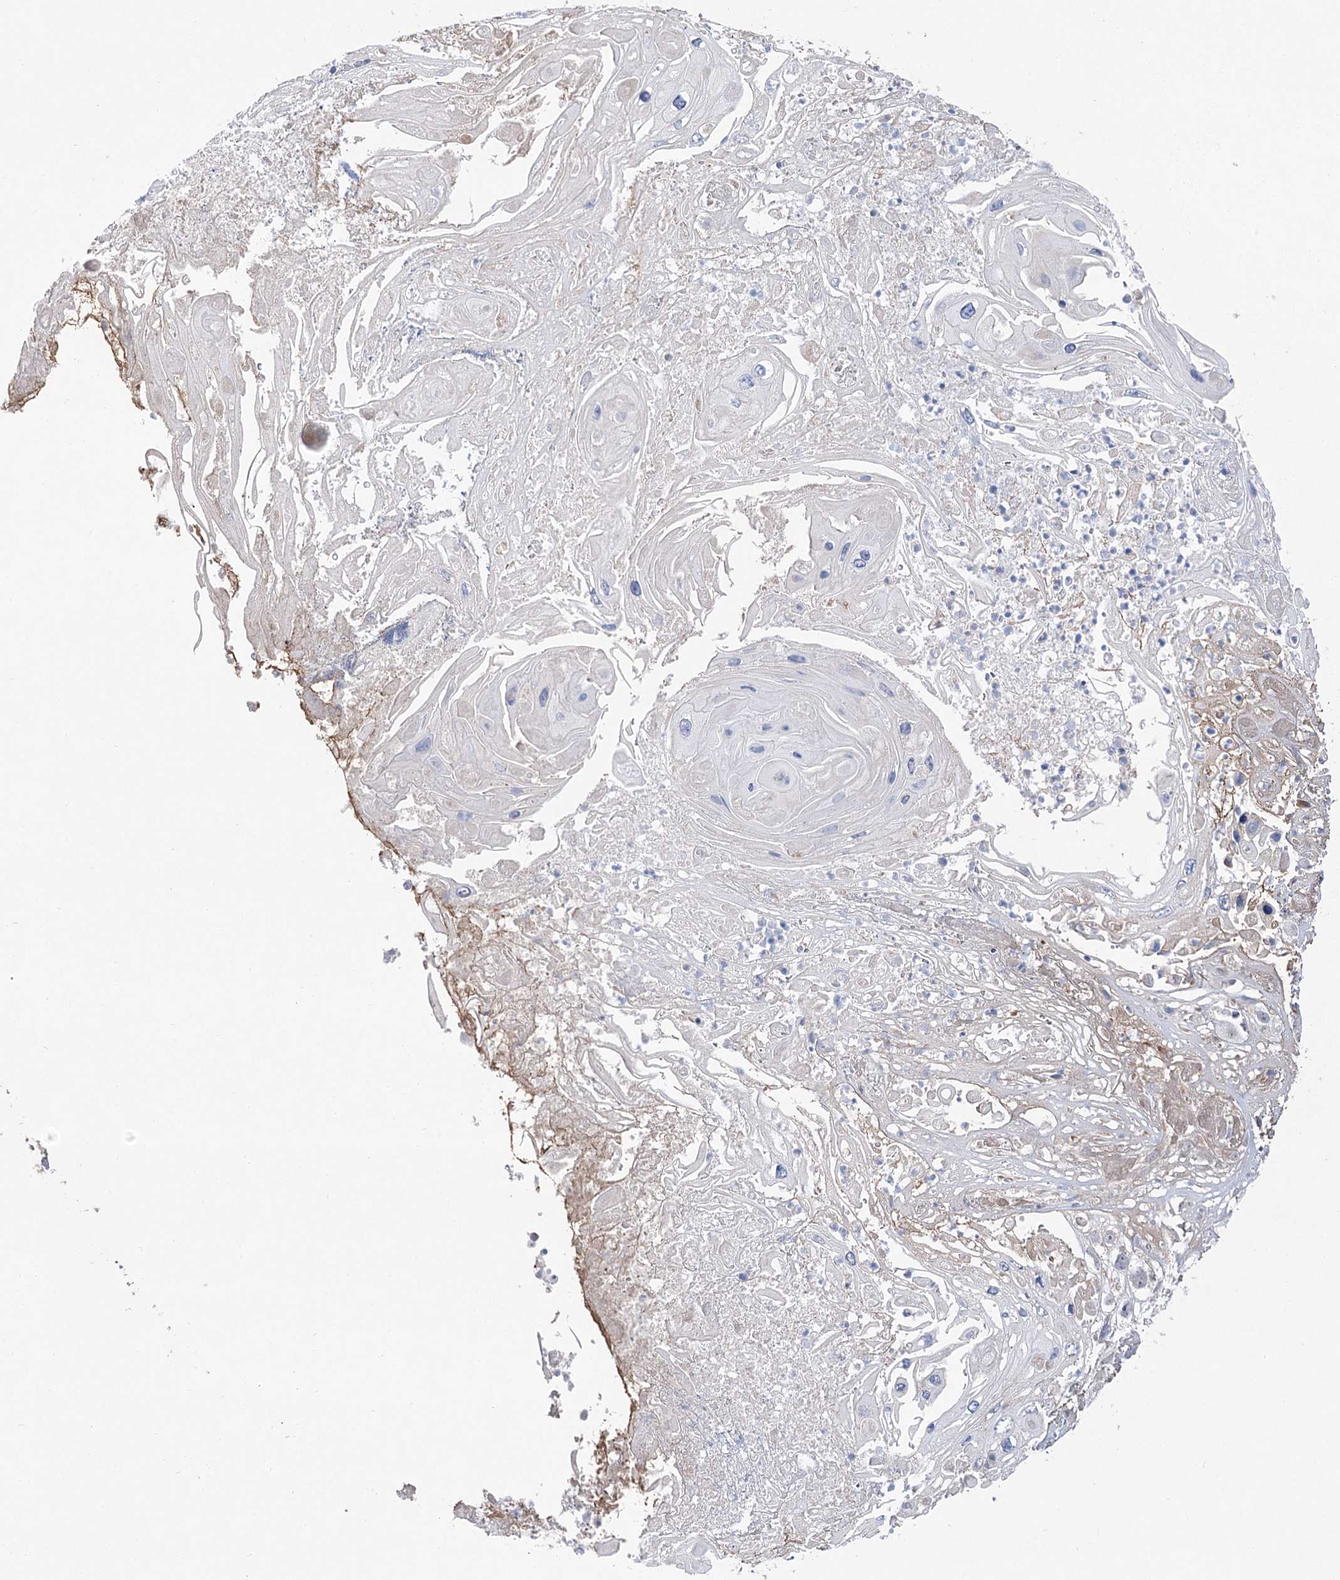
{"staining": {"intensity": "negative", "quantity": "none", "location": "none"}, "tissue": "skin cancer", "cell_type": "Tumor cells", "image_type": "cancer", "snomed": [{"axis": "morphology", "description": "Squamous cell carcinoma, NOS"}, {"axis": "topography", "description": "Skin"}], "caption": "Immunohistochemistry histopathology image of neoplastic tissue: human skin squamous cell carcinoma stained with DAB demonstrates no significant protein positivity in tumor cells. The staining was performed using DAB to visualize the protein expression in brown, while the nuclei were stained in blue with hematoxylin (Magnification: 20x).", "gene": "ECHDC3", "patient": {"sex": "male", "age": 55}}